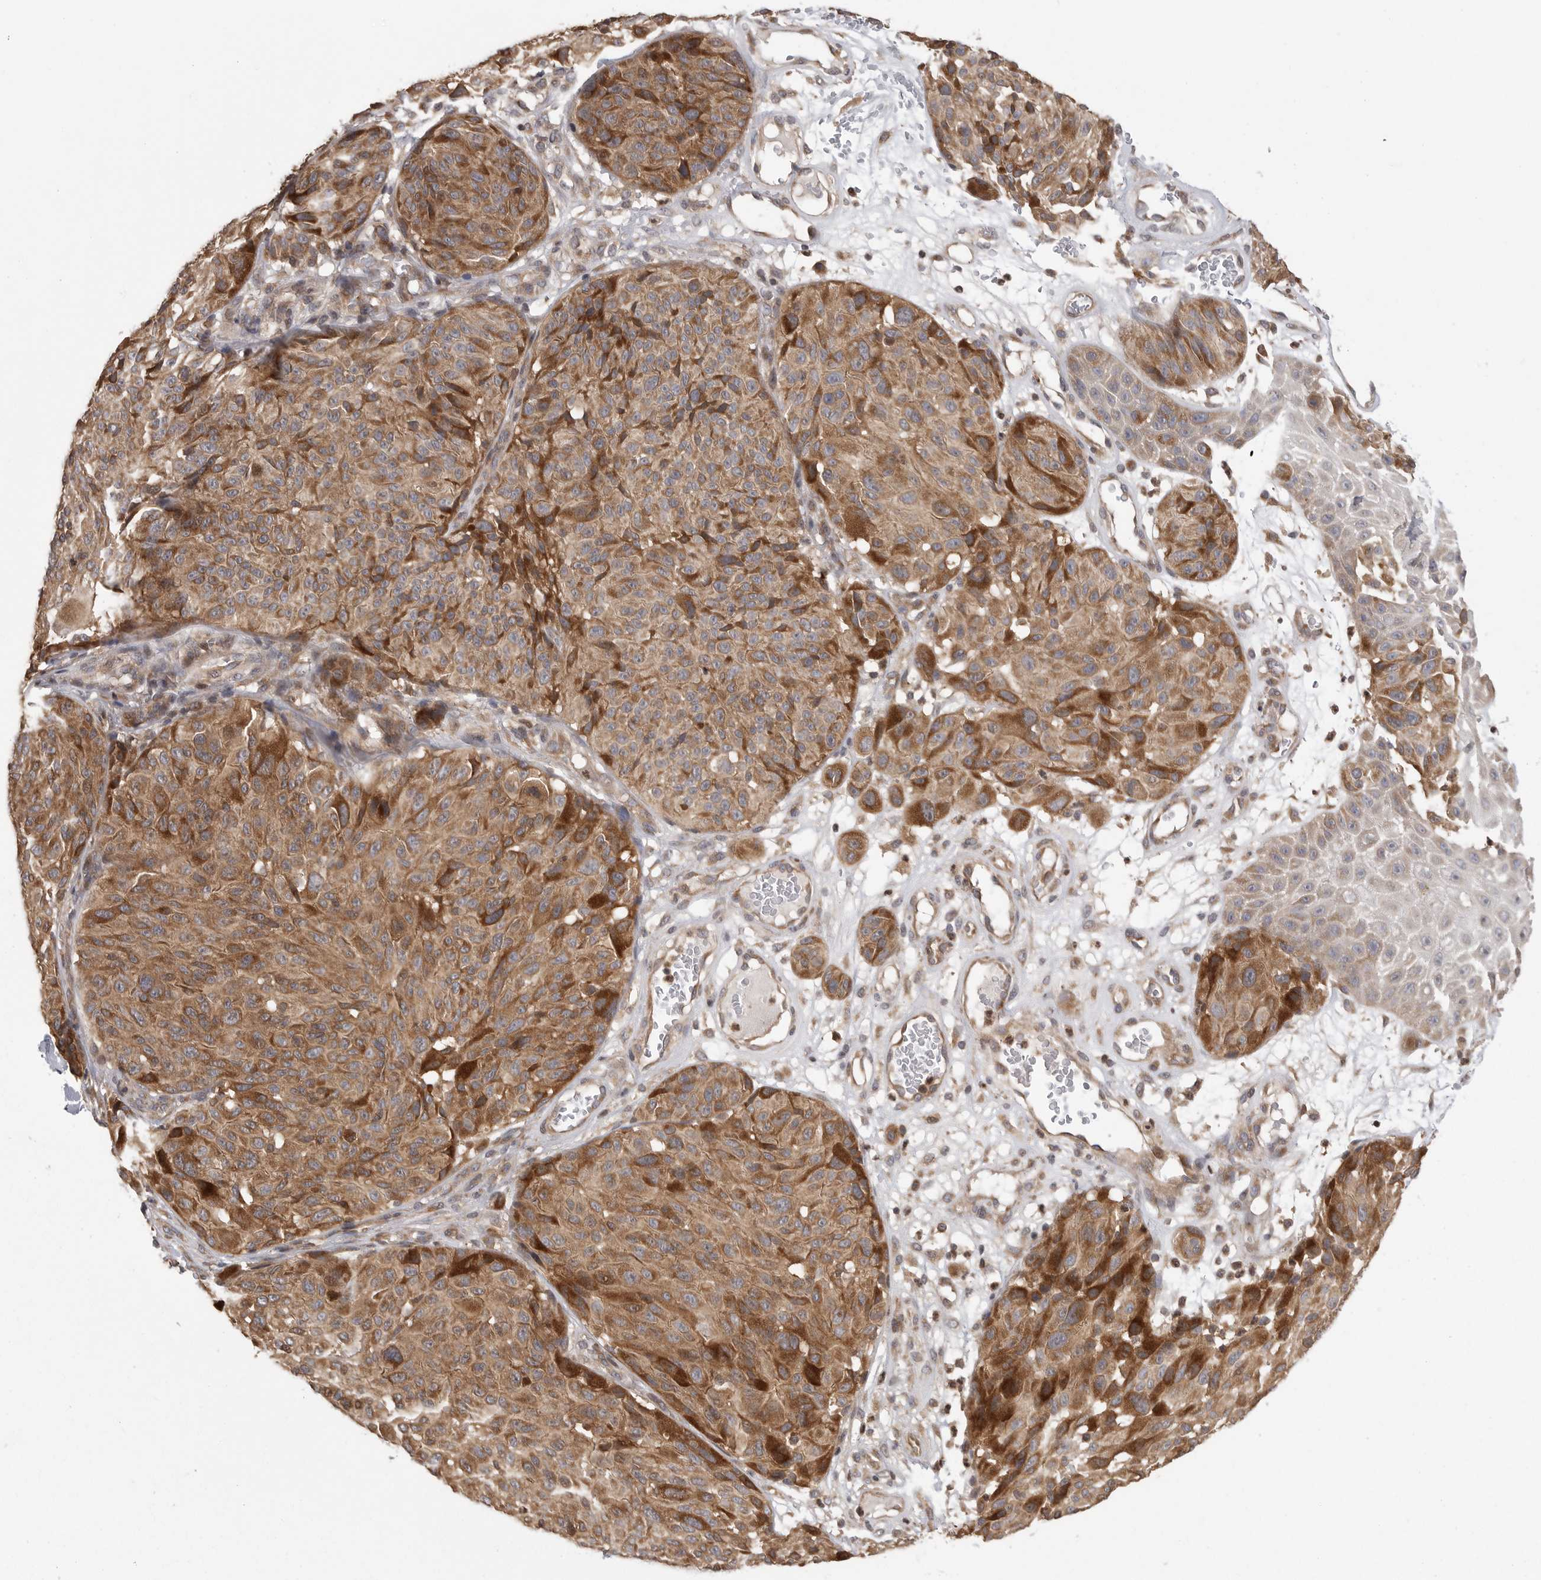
{"staining": {"intensity": "moderate", "quantity": ">75%", "location": "cytoplasmic/membranous"}, "tissue": "melanoma", "cell_type": "Tumor cells", "image_type": "cancer", "snomed": [{"axis": "morphology", "description": "Malignant melanoma, NOS"}, {"axis": "topography", "description": "Skin"}], "caption": "This is an image of IHC staining of melanoma, which shows moderate staining in the cytoplasmic/membranous of tumor cells.", "gene": "OXR1", "patient": {"sex": "male", "age": 83}}